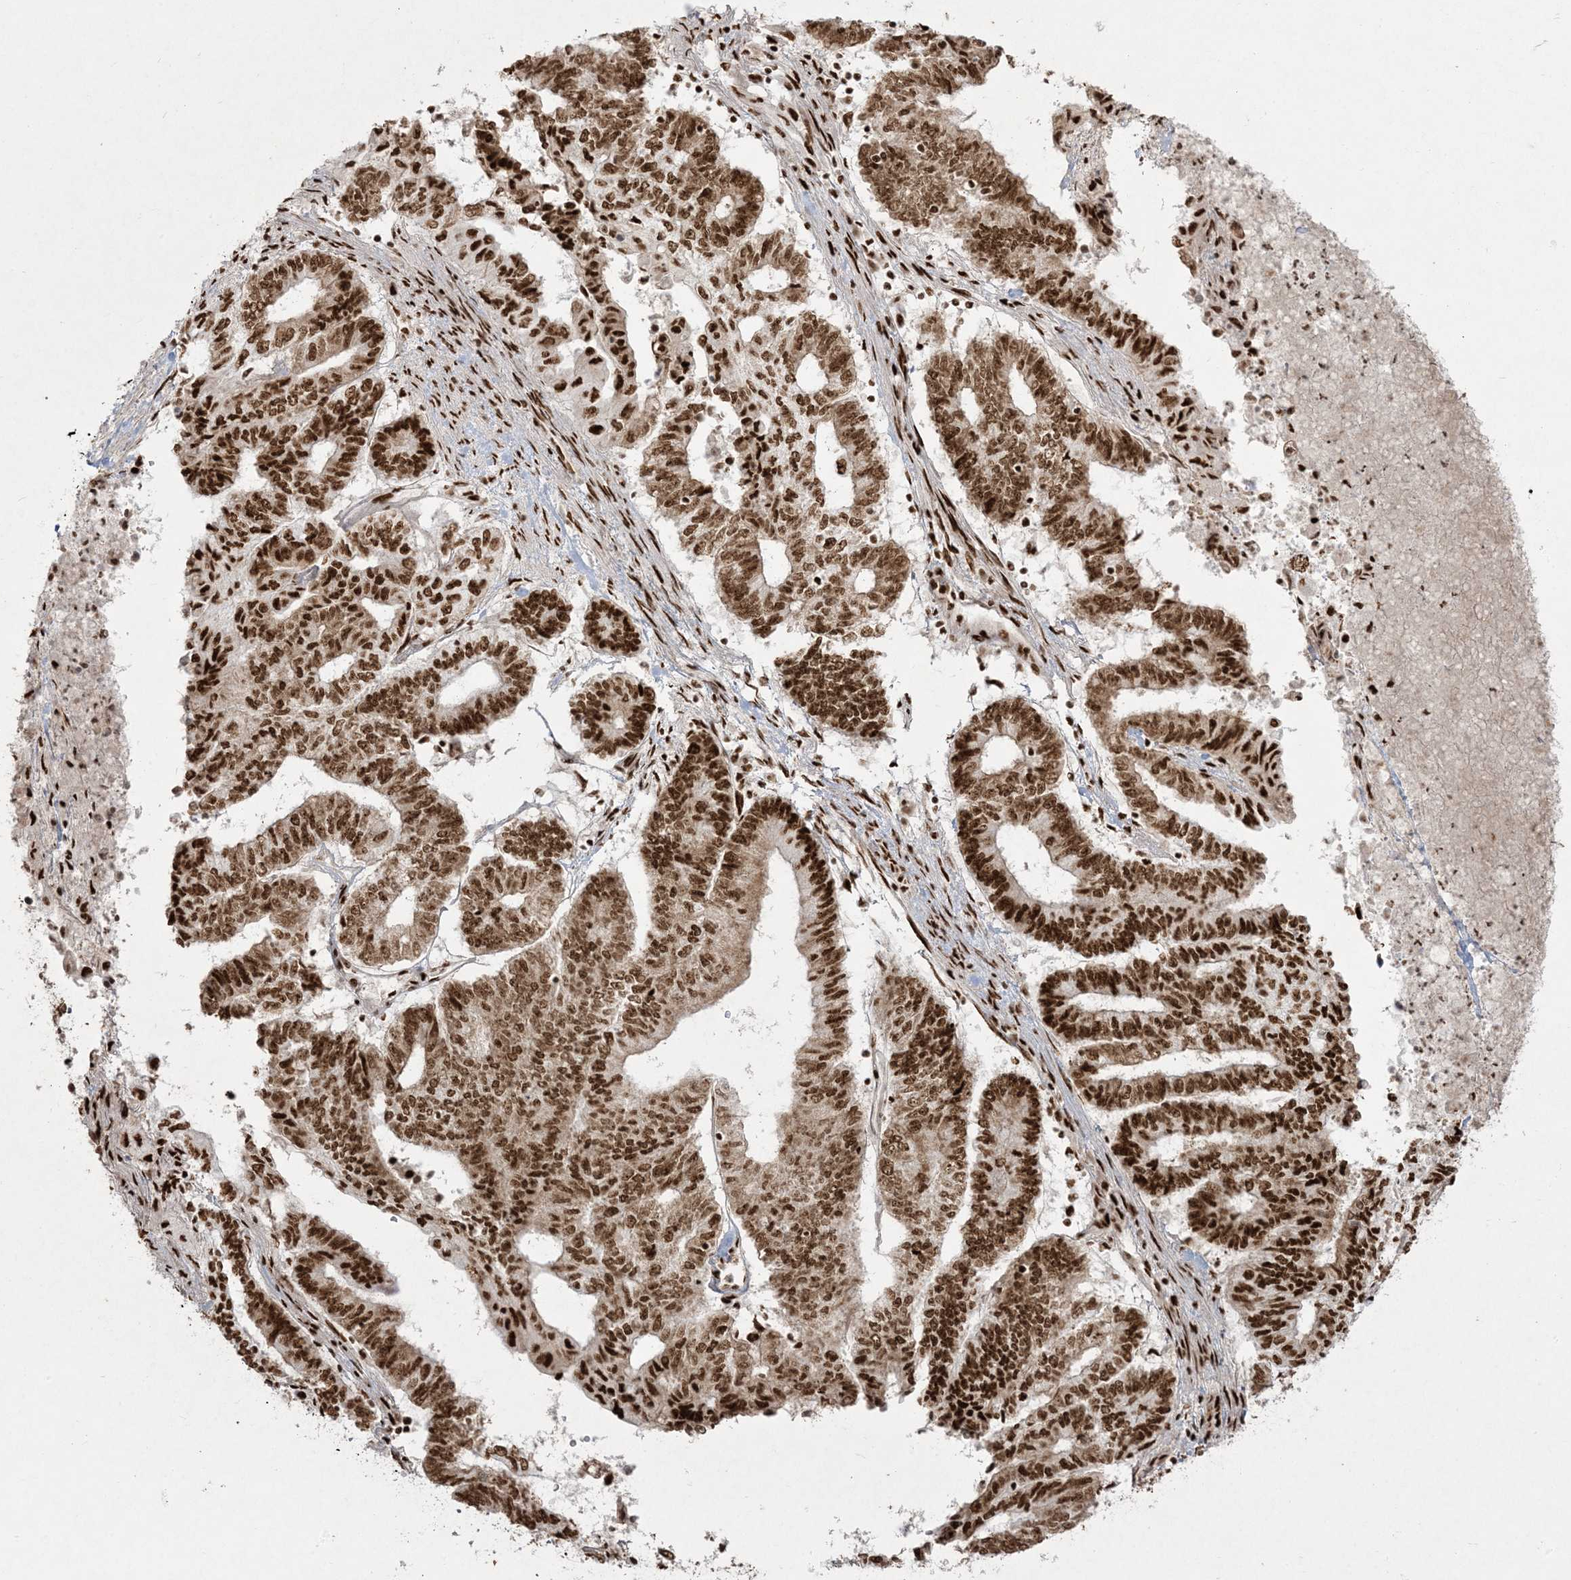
{"staining": {"intensity": "strong", "quantity": ">75%", "location": "nuclear"}, "tissue": "endometrial cancer", "cell_type": "Tumor cells", "image_type": "cancer", "snomed": [{"axis": "morphology", "description": "Adenocarcinoma, NOS"}, {"axis": "topography", "description": "Uterus"}, {"axis": "topography", "description": "Endometrium"}], "caption": "The histopathology image reveals a brown stain indicating the presence of a protein in the nuclear of tumor cells in endometrial adenocarcinoma.", "gene": "RBM10", "patient": {"sex": "female", "age": 70}}